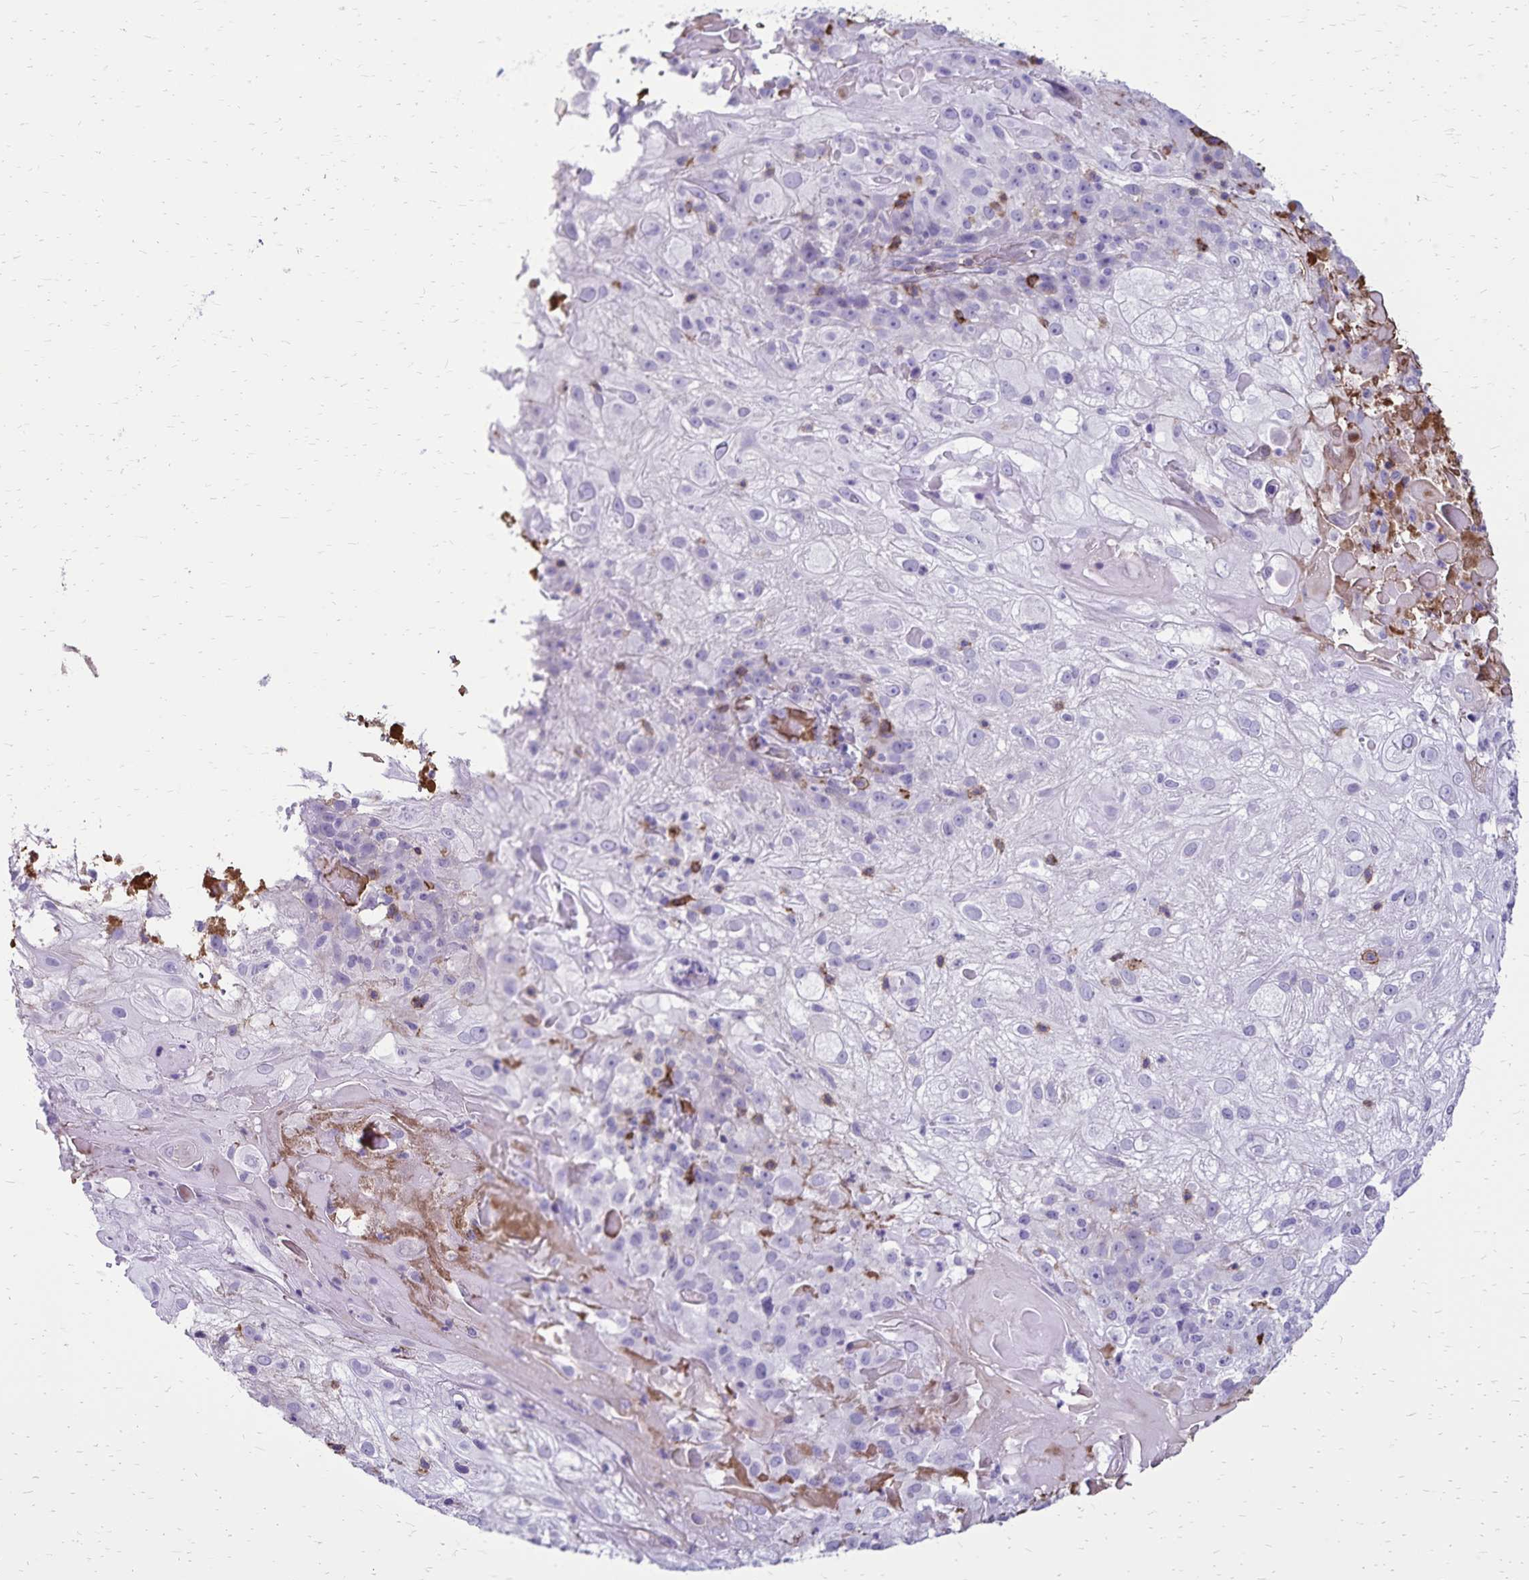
{"staining": {"intensity": "negative", "quantity": "none", "location": "none"}, "tissue": "skin cancer", "cell_type": "Tumor cells", "image_type": "cancer", "snomed": [{"axis": "morphology", "description": "Normal tissue, NOS"}, {"axis": "morphology", "description": "Squamous cell carcinoma, NOS"}, {"axis": "topography", "description": "Skin"}], "caption": "Immunohistochemical staining of skin cancer (squamous cell carcinoma) shows no significant expression in tumor cells.", "gene": "CD27", "patient": {"sex": "female", "age": 83}}